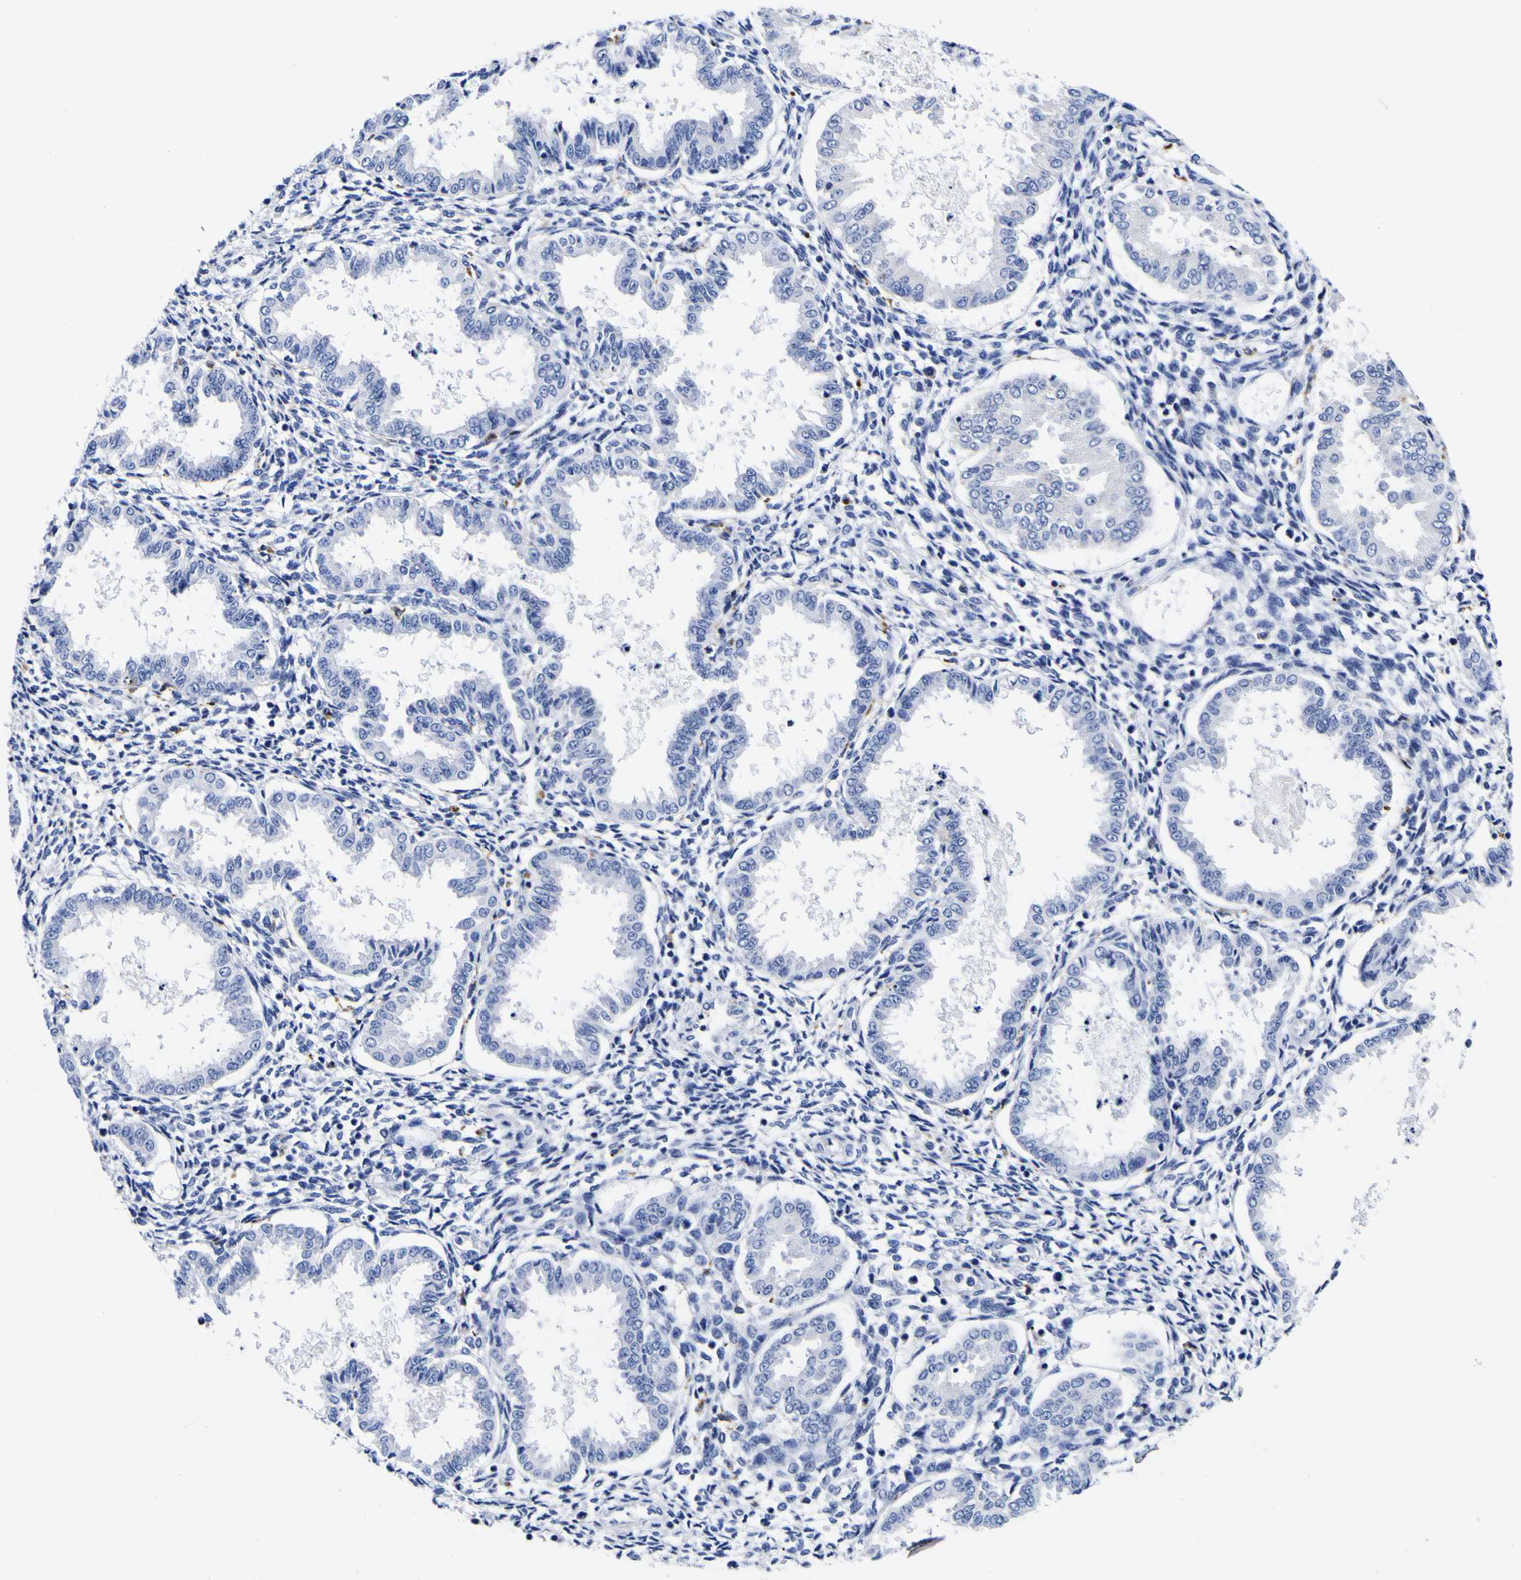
{"staining": {"intensity": "negative", "quantity": "none", "location": "none"}, "tissue": "endometrium", "cell_type": "Cells in endometrial stroma", "image_type": "normal", "snomed": [{"axis": "morphology", "description": "Normal tissue, NOS"}, {"axis": "topography", "description": "Endometrium"}], "caption": "Cells in endometrial stroma show no significant protein staining in benign endometrium. (DAB (3,3'-diaminobenzidine) immunohistochemistry (IHC), high magnification).", "gene": "HLA", "patient": {"sex": "female", "age": 33}}